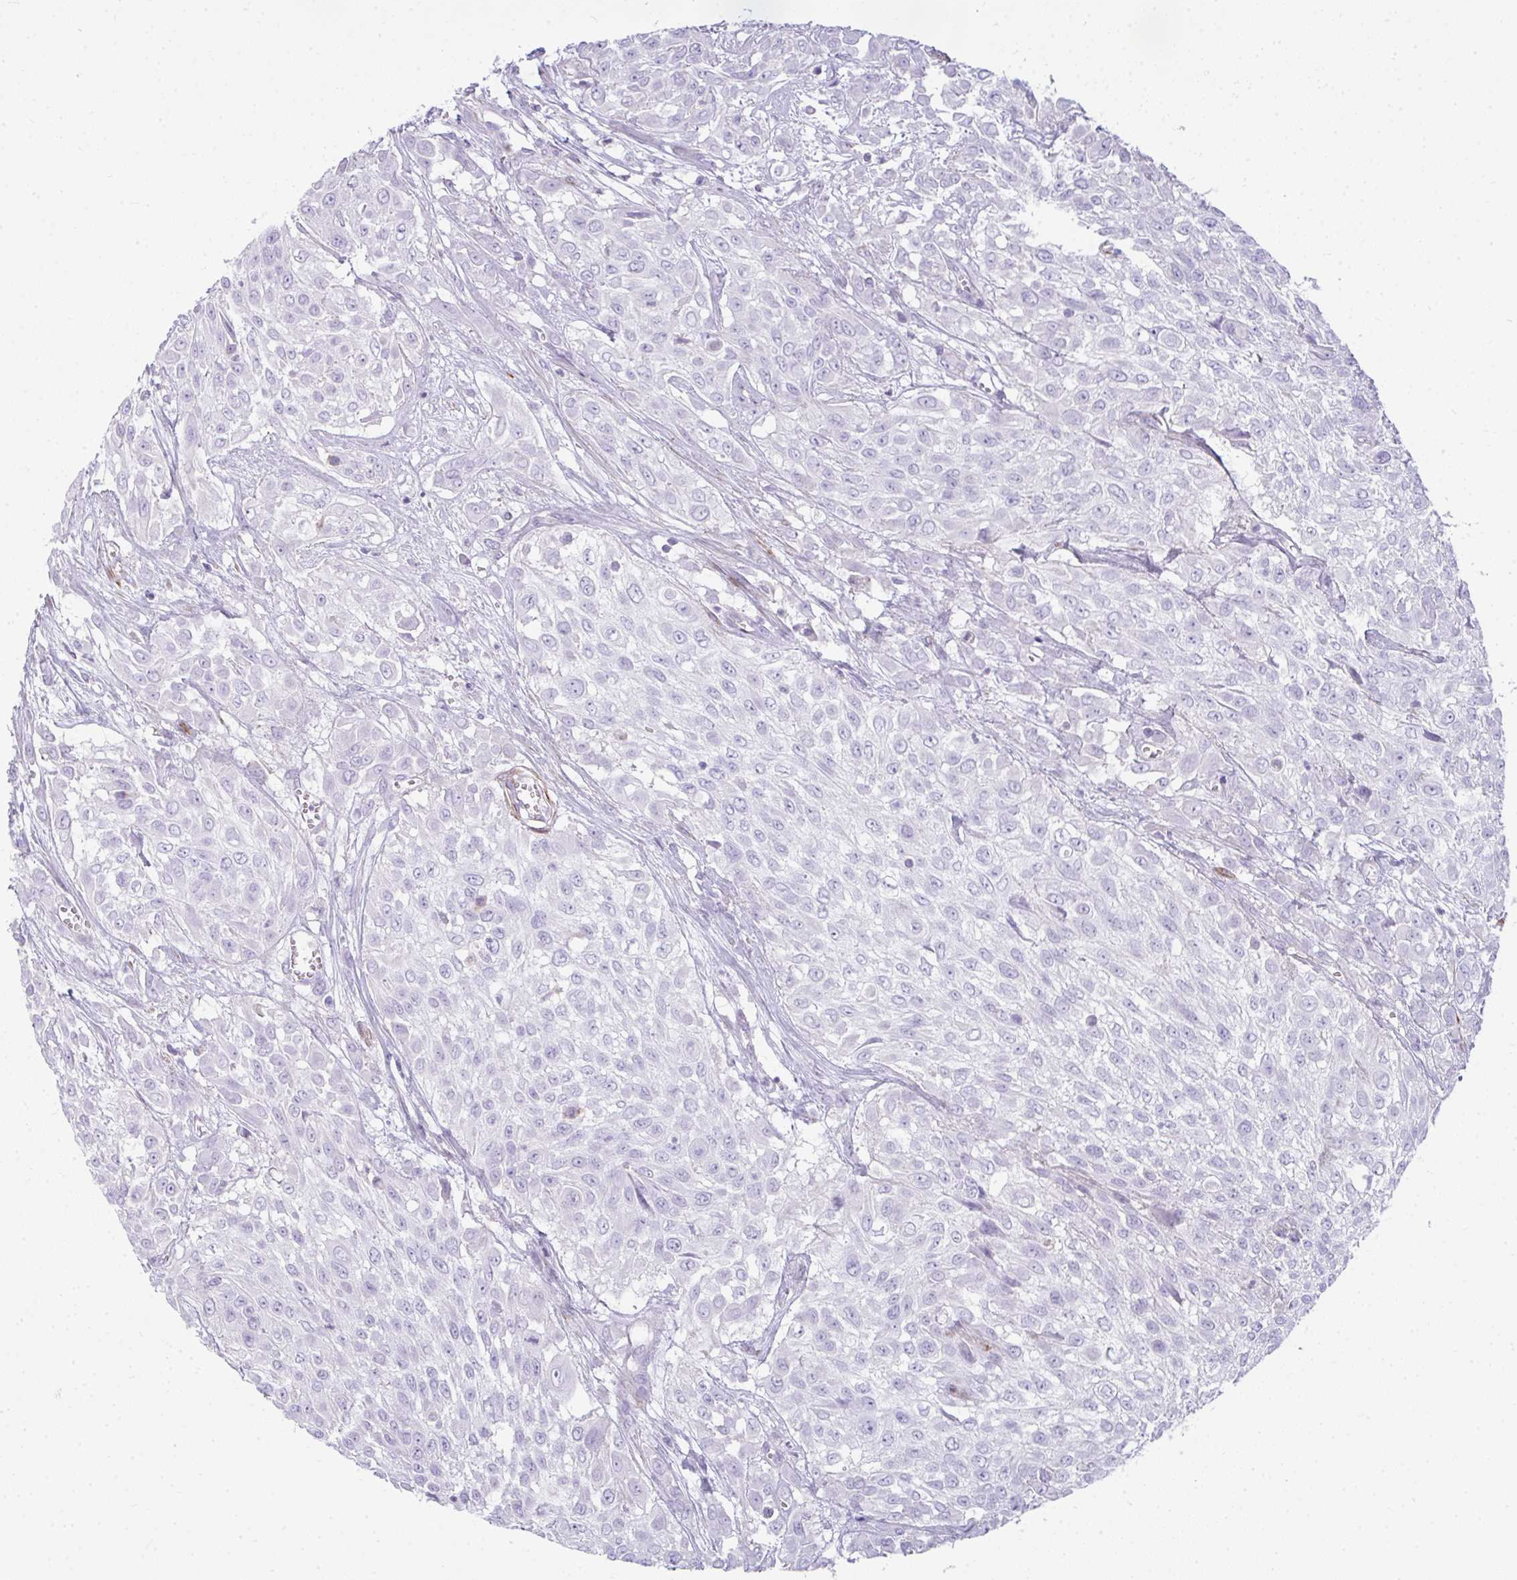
{"staining": {"intensity": "negative", "quantity": "none", "location": "none"}, "tissue": "urothelial cancer", "cell_type": "Tumor cells", "image_type": "cancer", "snomed": [{"axis": "morphology", "description": "Urothelial carcinoma, High grade"}, {"axis": "topography", "description": "Urinary bladder"}], "caption": "This is an immunohistochemistry (IHC) photomicrograph of human high-grade urothelial carcinoma. There is no positivity in tumor cells.", "gene": "CDRT15", "patient": {"sex": "male", "age": 57}}